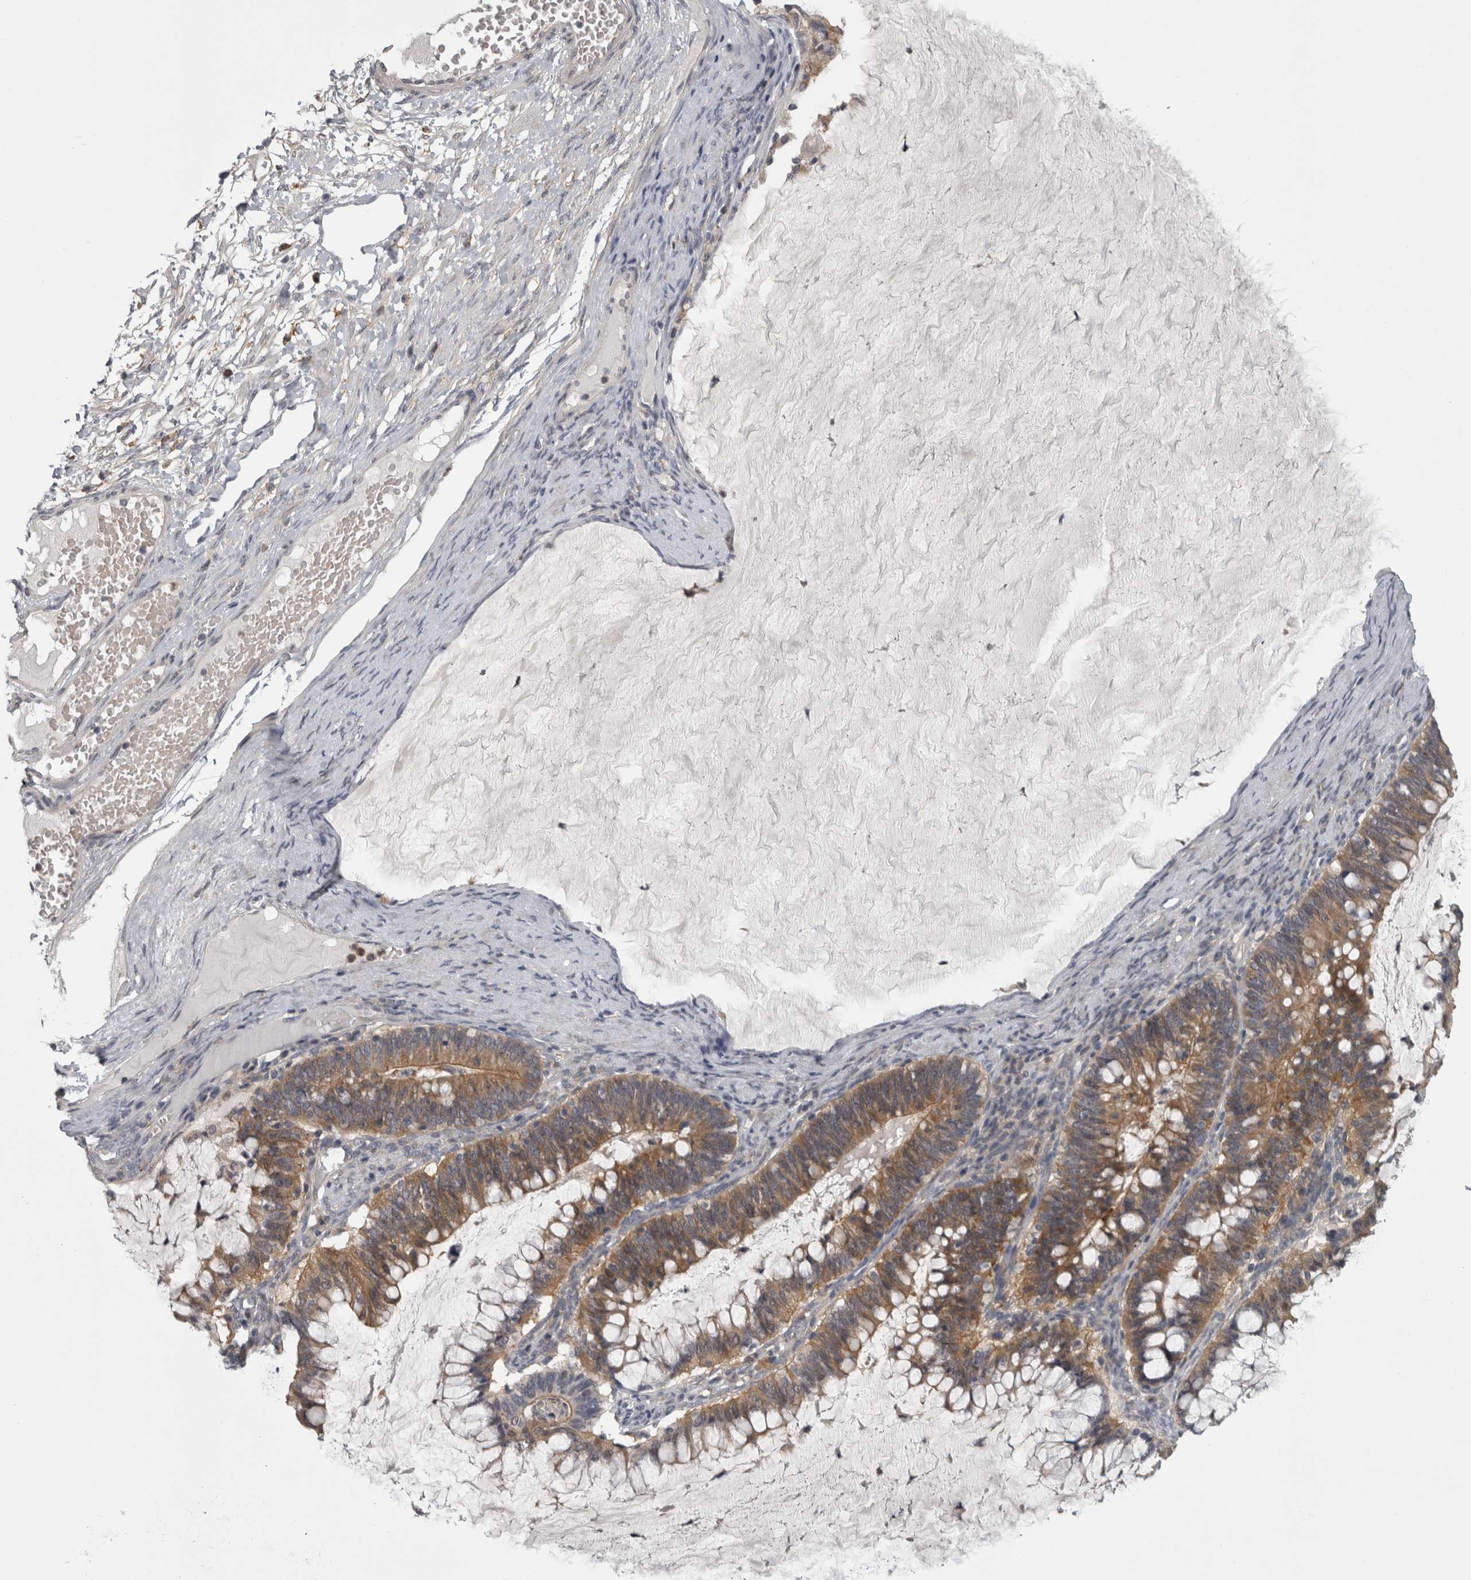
{"staining": {"intensity": "moderate", "quantity": ">75%", "location": "cytoplasmic/membranous"}, "tissue": "ovarian cancer", "cell_type": "Tumor cells", "image_type": "cancer", "snomed": [{"axis": "morphology", "description": "Cystadenocarcinoma, mucinous, NOS"}, {"axis": "topography", "description": "Ovary"}], "caption": "Human ovarian cancer stained with a brown dye reveals moderate cytoplasmic/membranous positive expression in about >75% of tumor cells.", "gene": "PRKCI", "patient": {"sex": "female", "age": 61}}